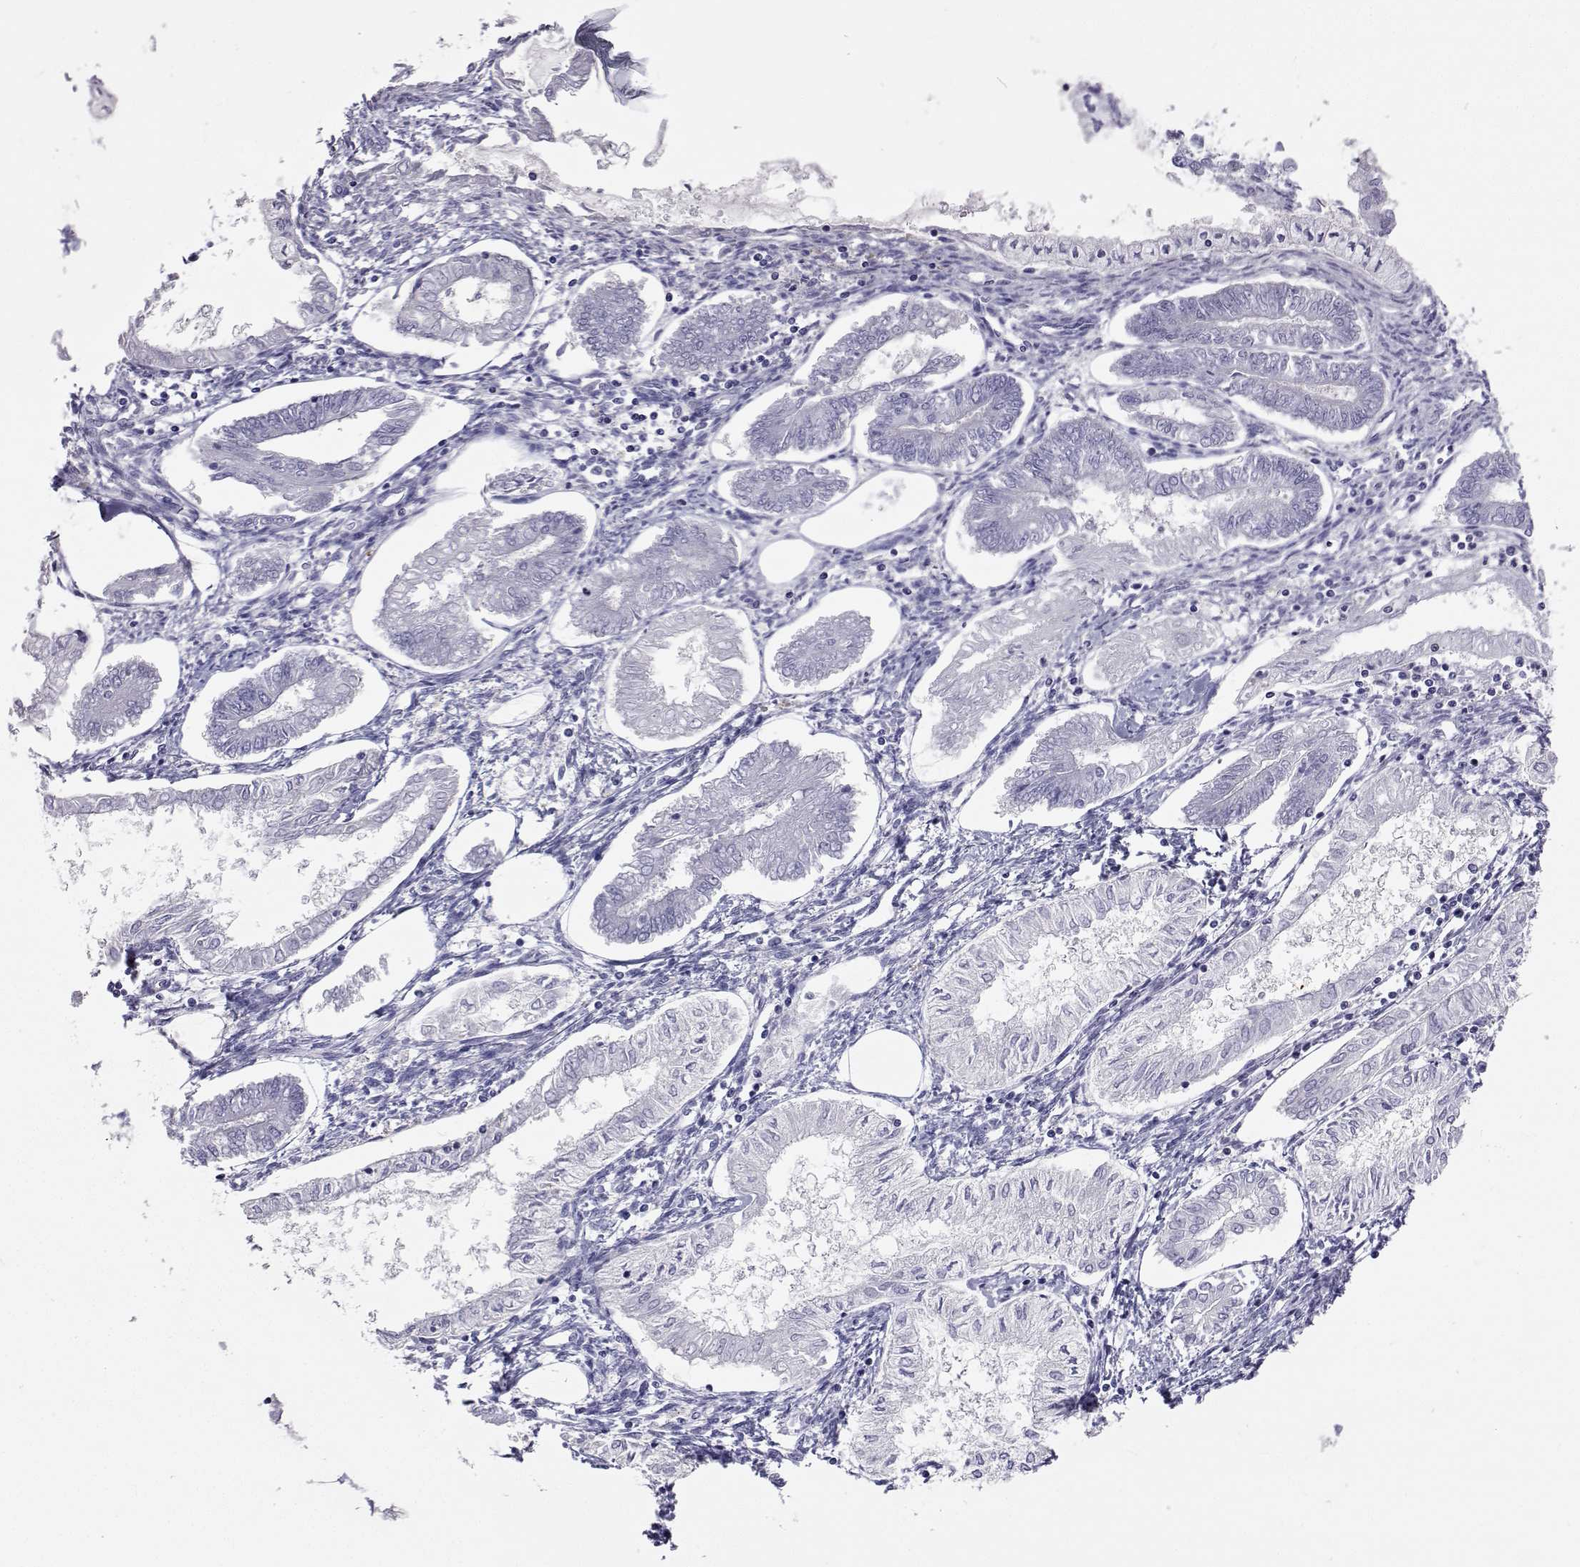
{"staining": {"intensity": "negative", "quantity": "none", "location": "none"}, "tissue": "endometrial cancer", "cell_type": "Tumor cells", "image_type": "cancer", "snomed": [{"axis": "morphology", "description": "Adenocarcinoma, NOS"}, {"axis": "topography", "description": "Endometrium"}], "caption": "This micrograph is of adenocarcinoma (endometrial) stained with immunohistochemistry to label a protein in brown with the nuclei are counter-stained blue. There is no expression in tumor cells.", "gene": "GALM", "patient": {"sex": "female", "age": 68}}